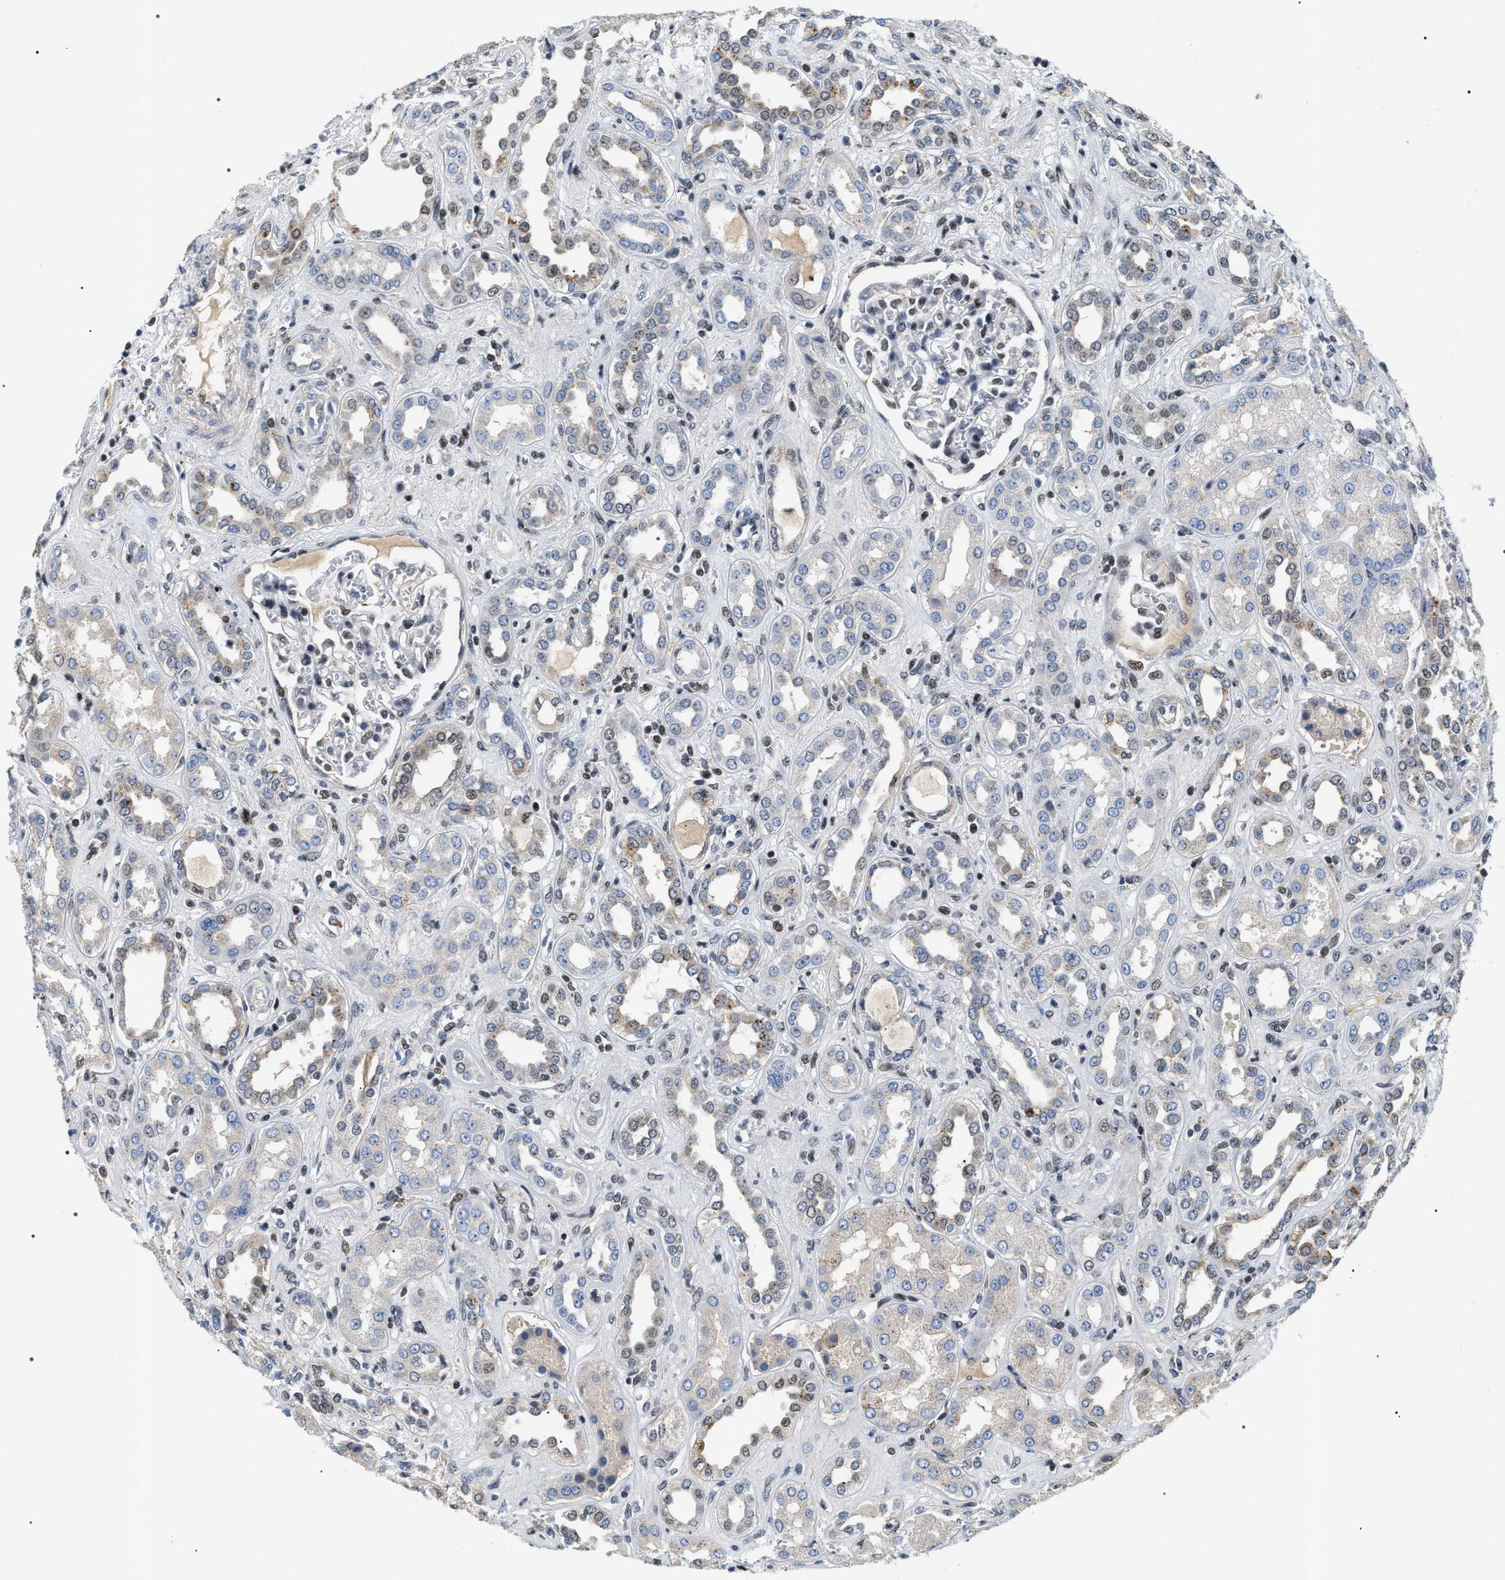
{"staining": {"intensity": "strong", "quantity": "25%-75%", "location": "nuclear"}, "tissue": "kidney", "cell_type": "Cells in glomeruli", "image_type": "normal", "snomed": [{"axis": "morphology", "description": "Normal tissue, NOS"}, {"axis": "topography", "description": "Kidney"}], "caption": "A histopathology image of kidney stained for a protein shows strong nuclear brown staining in cells in glomeruli. (Brightfield microscopy of DAB IHC at high magnification).", "gene": "C7orf25", "patient": {"sex": "male", "age": 59}}